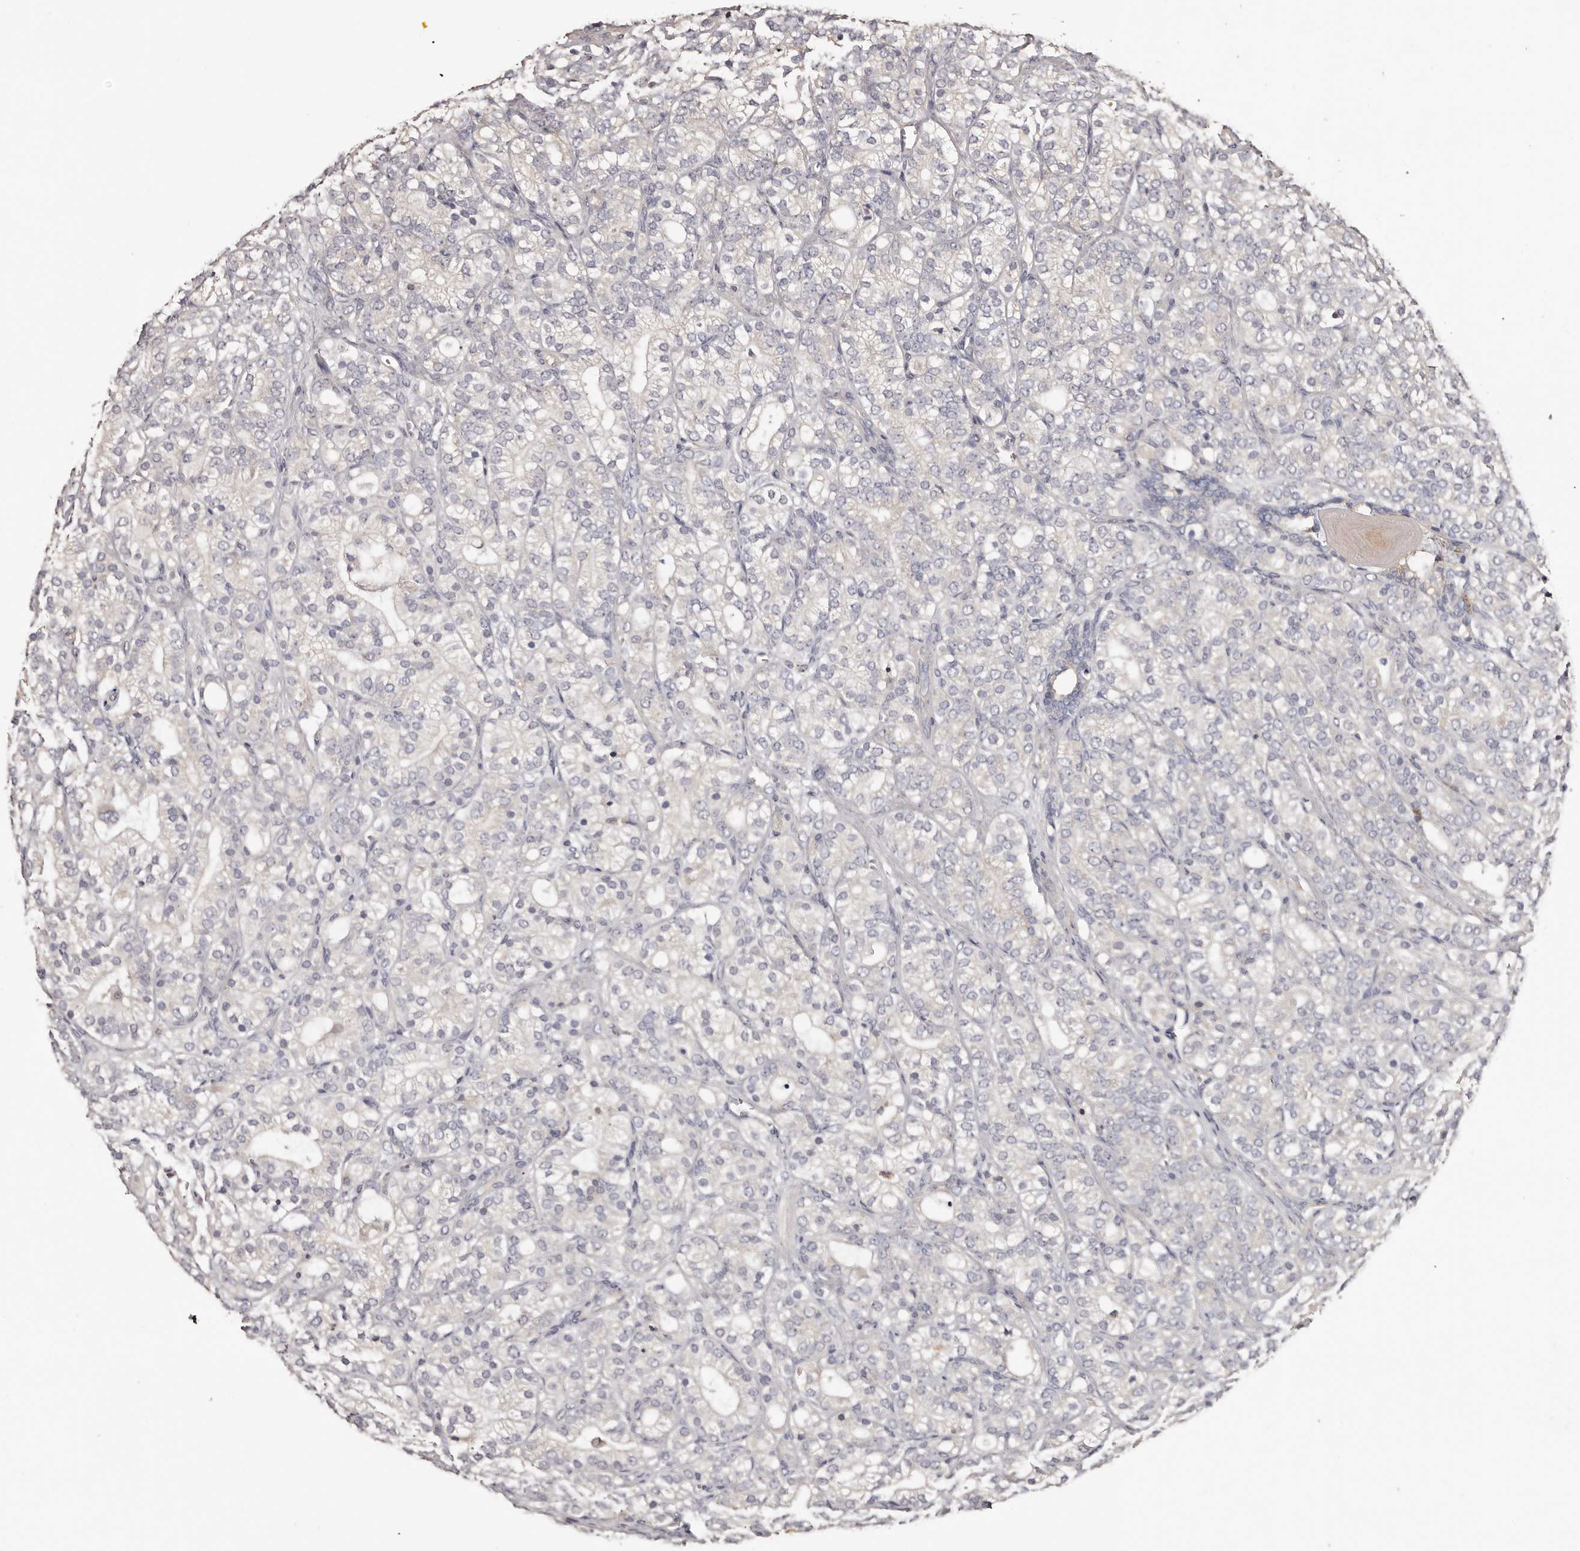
{"staining": {"intensity": "negative", "quantity": "none", "location": "none"}, "tissue": "prostate cancer", "cell_type": "Tumor cells", "image_type": "cancer", "snomed": [{"axis": "morphology", "description": "Adenocarcinoma, High grade"}, {"axis": "topography", "description": "Prostate"}], "caption": "Prostate cancer was stained to show a protein in brown. There is no significant staining in tumor cells.", "gene": "ETNK1", "patient": {"sex": "male", "age": 57}}